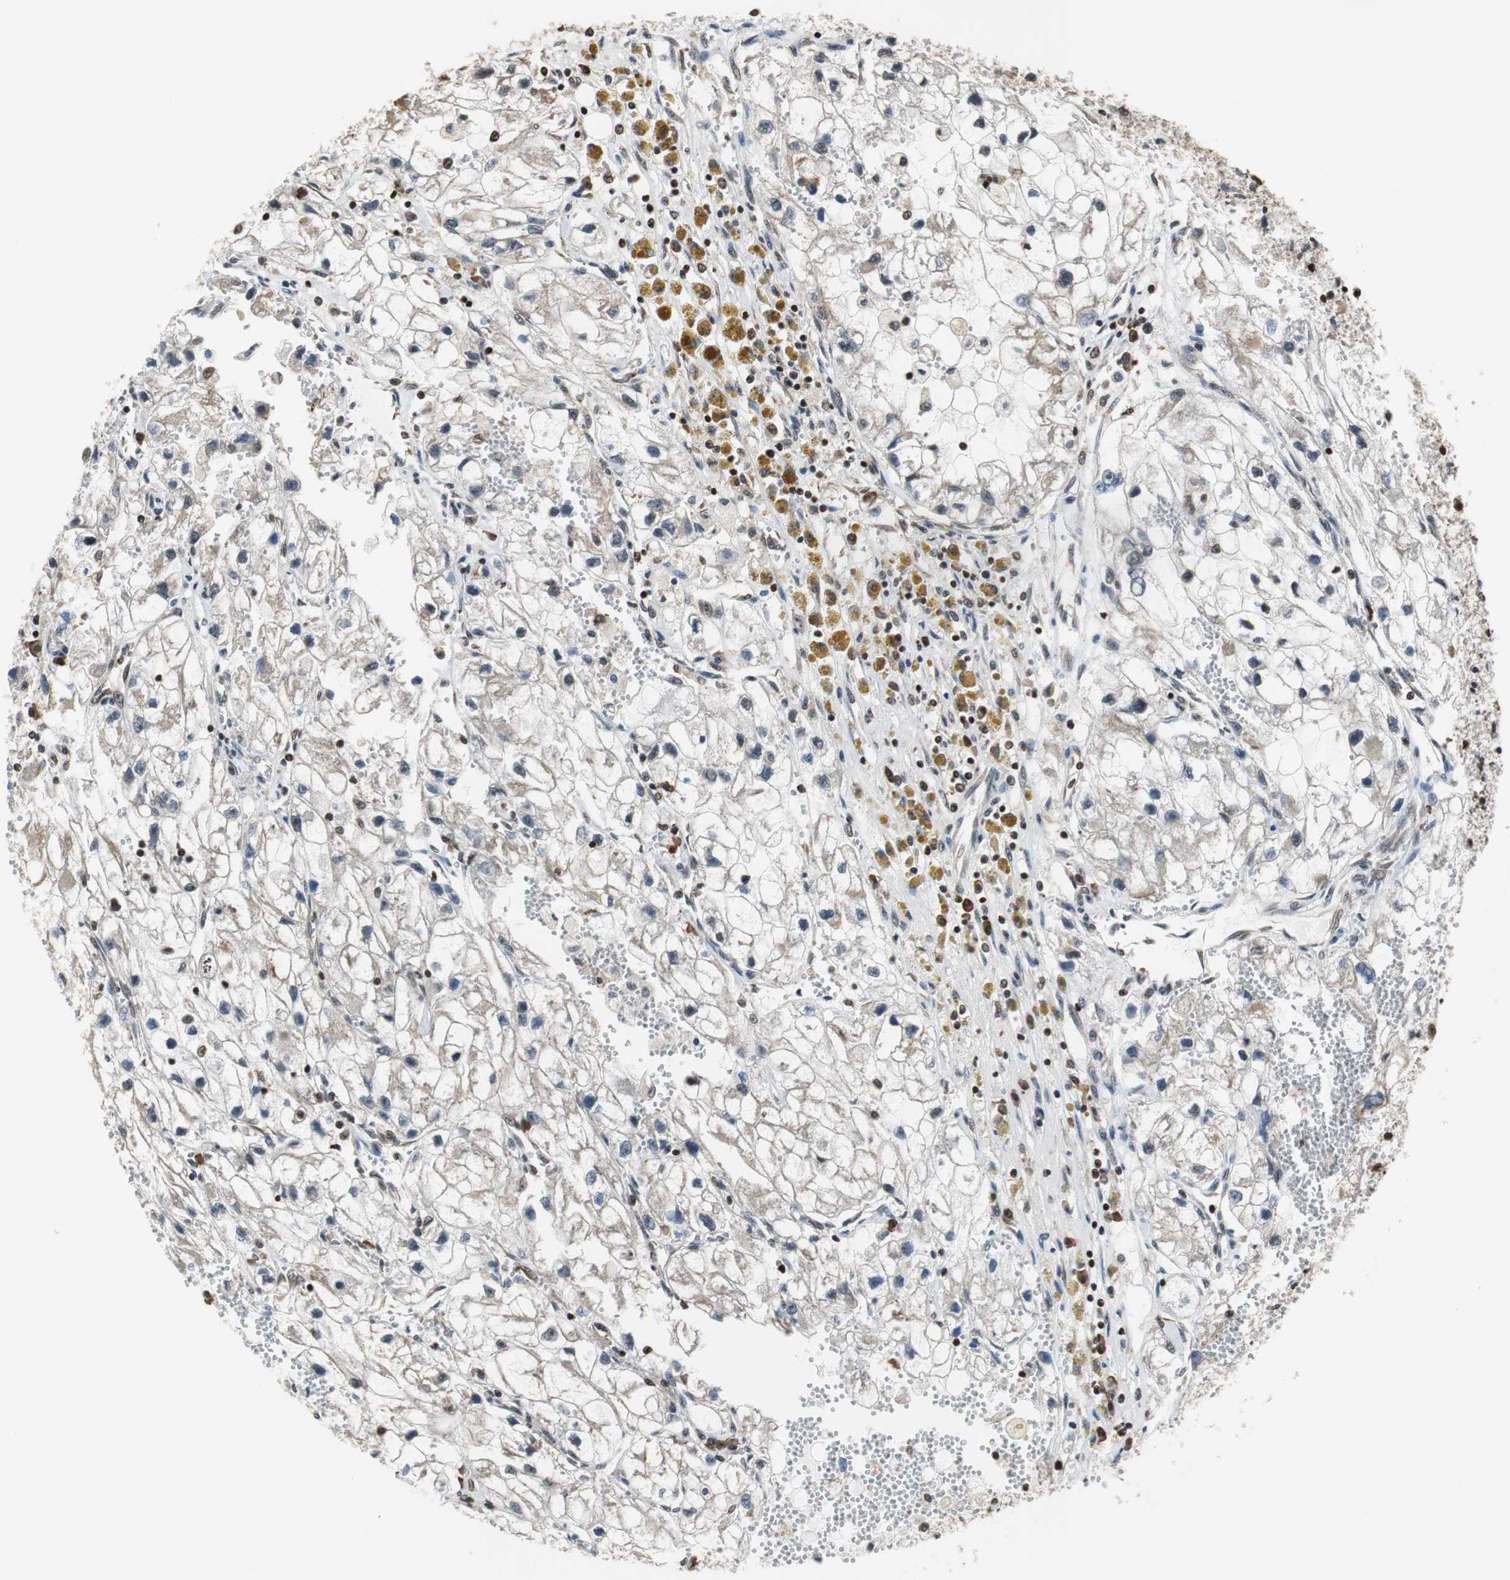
{"staining": {"intensity": "weak", "quantity": "<25%", "location": "nuclear"}, "tissue": "renal cancer", "cell_type": "Tumor cells", "image_type": "cancer", "snomed": [{"axis": "morphology", "description": "Adenocarcinoma, NOS"}, {"axis": "topography", "description": "Kidney"}], "caption": "The immunohistochemistry (IHC) micrograph has no significant positivity in tumor cells of renal adenocarcinoma tissue.", "gene": "REST", "patient": {"sex": "female", "age": 70}}